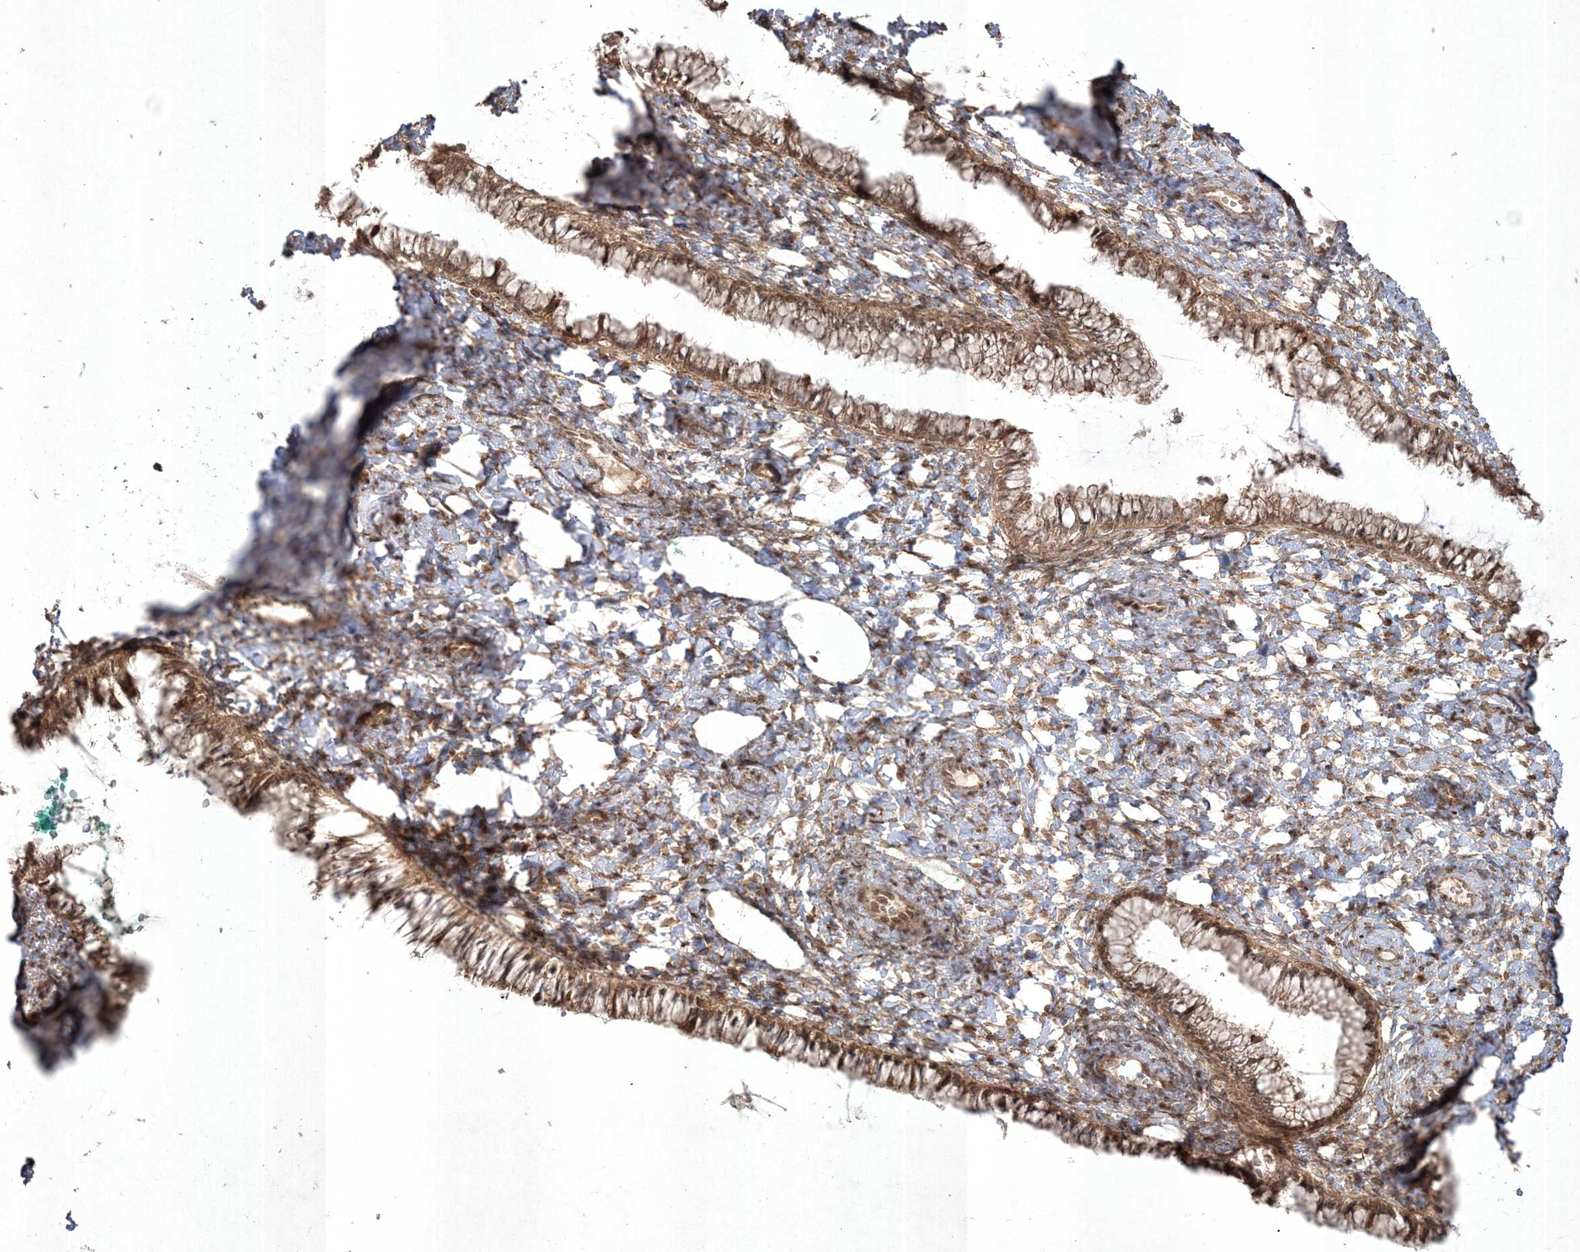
{"staining": {"intensity": "moderate", "quantity": ">75%", "location": "cytoplasmic/membranous"}, "tissue": "cervix", "cell_type": "Glandular cells", "image_type": "normal", "snomed": [{"axis": "morphology", "description": "Normal tissue, NOS"}, {"axis": "morphology", "description": "Adenocarcinoma, NOS"}, {"axis": "topography", "description": "Cervix"}], "caption": "Immunohistochemistry micrograph of unremarkable human cervix stained for a protein (brown), which reveals medium levels of moderate cytoplasmic/membranous positivity in about >75% of glandular cells.", "gene": "RRAS", "patient": {"sex": "female", "age": 29}}